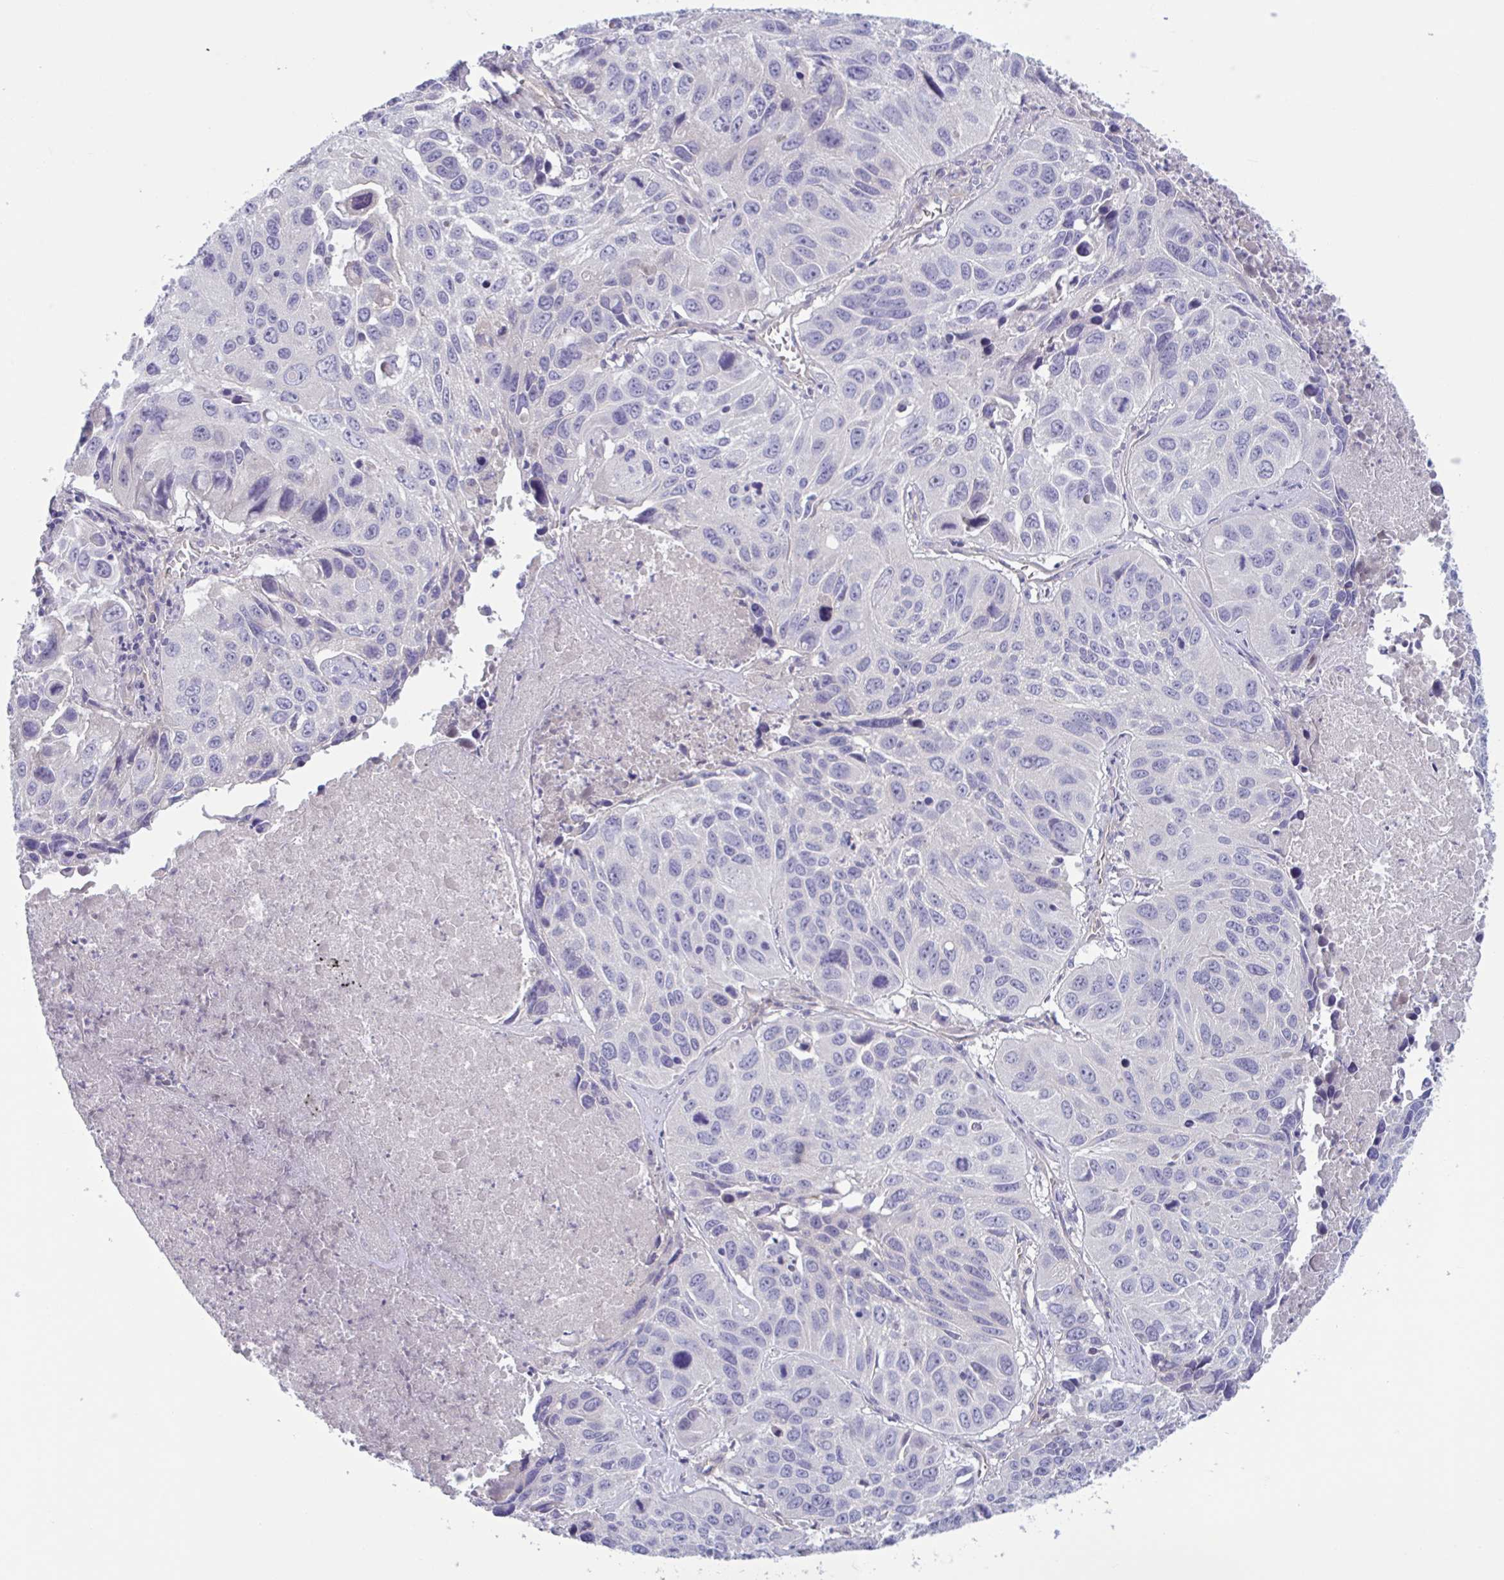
{"staining": {"intensity": "negative", "quantity": "none", "location": "none"}, "tissue": "lung cancer", "cell_type": "Tumor cells", "image_type": "cancer", "snomed": [{"axis": "morphology", "description": "Squamous cell carcinoma, NOS"}, {"axis": "topography", "description": "Lung"}], "caption": "This is an immunohistochemistry histopathology image of human lung cancer. There is no staining in tumor cells.", "gene": "TTC7B", "patient": {"sex": "female", "age": 61}}